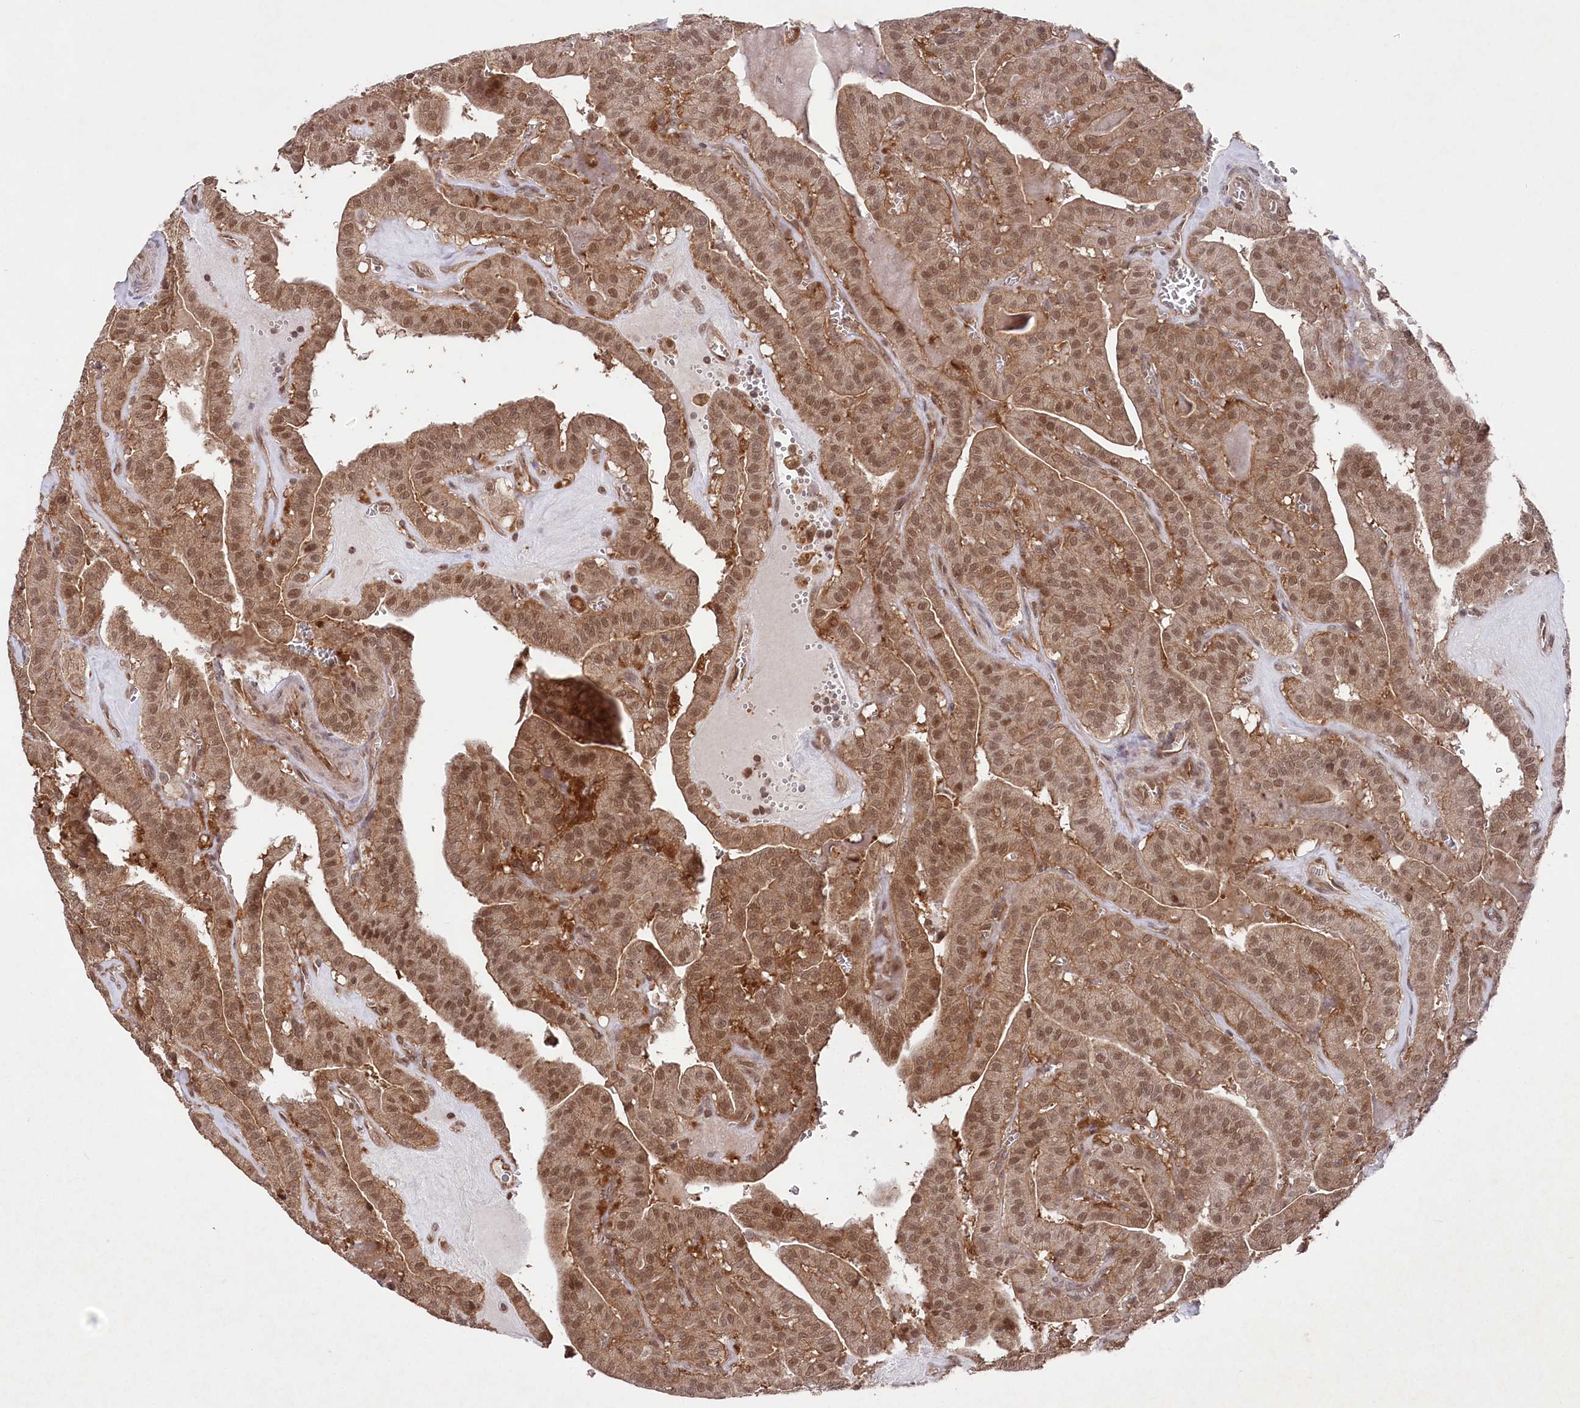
{"staining": {"intensity": "moderate", "quantity": ">75%", "location": "cytoplasmic/membranous,nuclear"}, "tissue": "thyroid cancer", "cell_type": "Tumor cells", "image_type": "cancer", "snomed": [{"axis": "morphology", "description": "Papillary adenocarcinoma, NOS"}, {"axis": "topography", "description": "Thyroid gland"}], "caption": "This is an image of immunohistochemistry staining of thyroid cancer, which shows moderate positivity in the cytoplasmic/membranous and nuclear of tumor cells.", "gene": "PSMA1", "patient": {"sex": "male", "age": 52}}